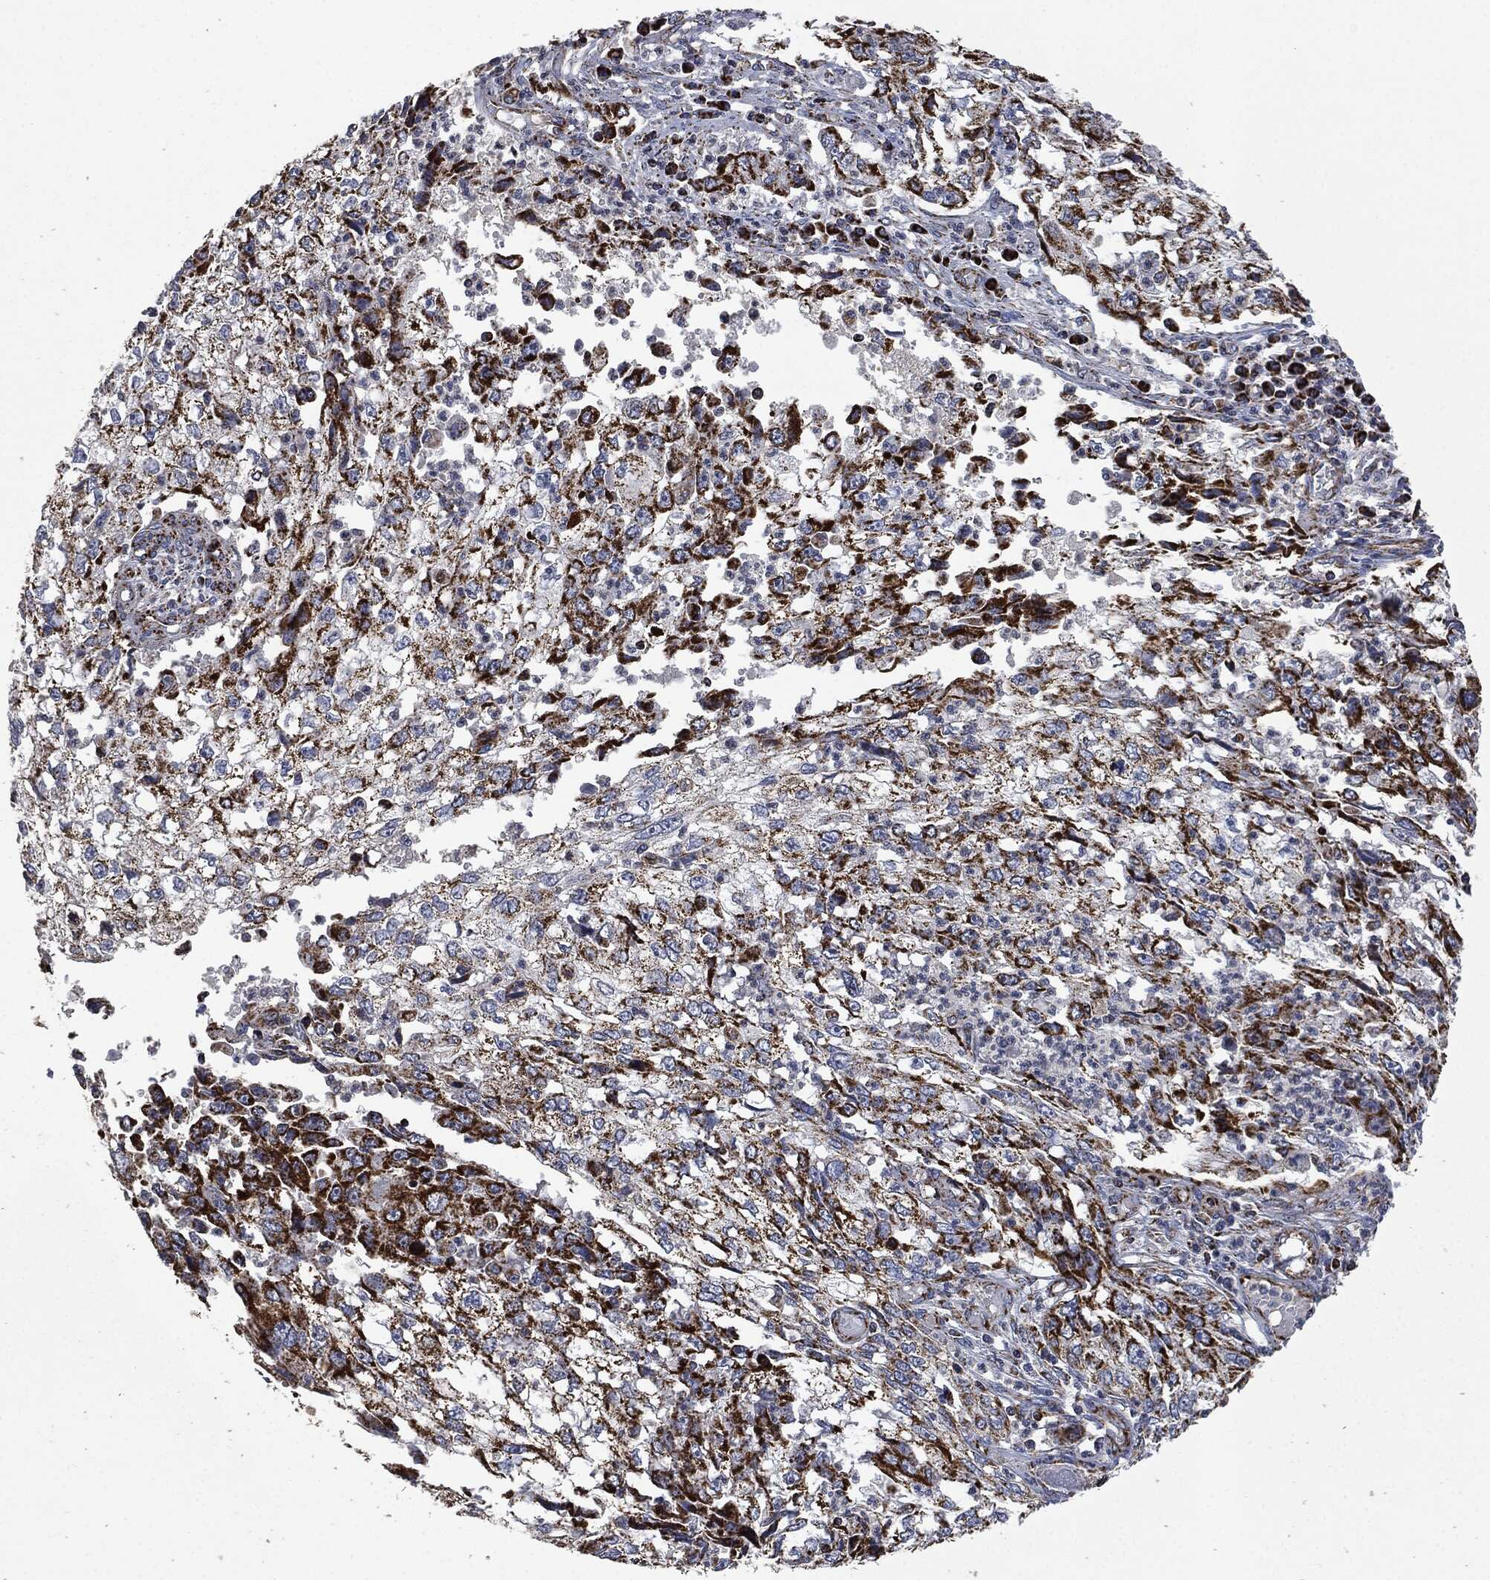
{"staining": {"intensity": "strong", "quantity": ">75%", "location": "cytoplasmic/membranous"}, "tissue": "cervical cancer", "cell_type": "Tumor cells", "image_type": "cancer", "snomed": [{"axis": "morphology", "description": "Squamous cell carcinoma, NOS"}, {"axis": "topography", "description": "Cervix"}], "caption": "There is high levels of strong cytoplasmic/membranous staining in tumor cells of cervical cancer, as demonstrated by immunohistochemical staining (brown color).", "gene": "RYK", "patient": {"sex": "female", "age": 36}}